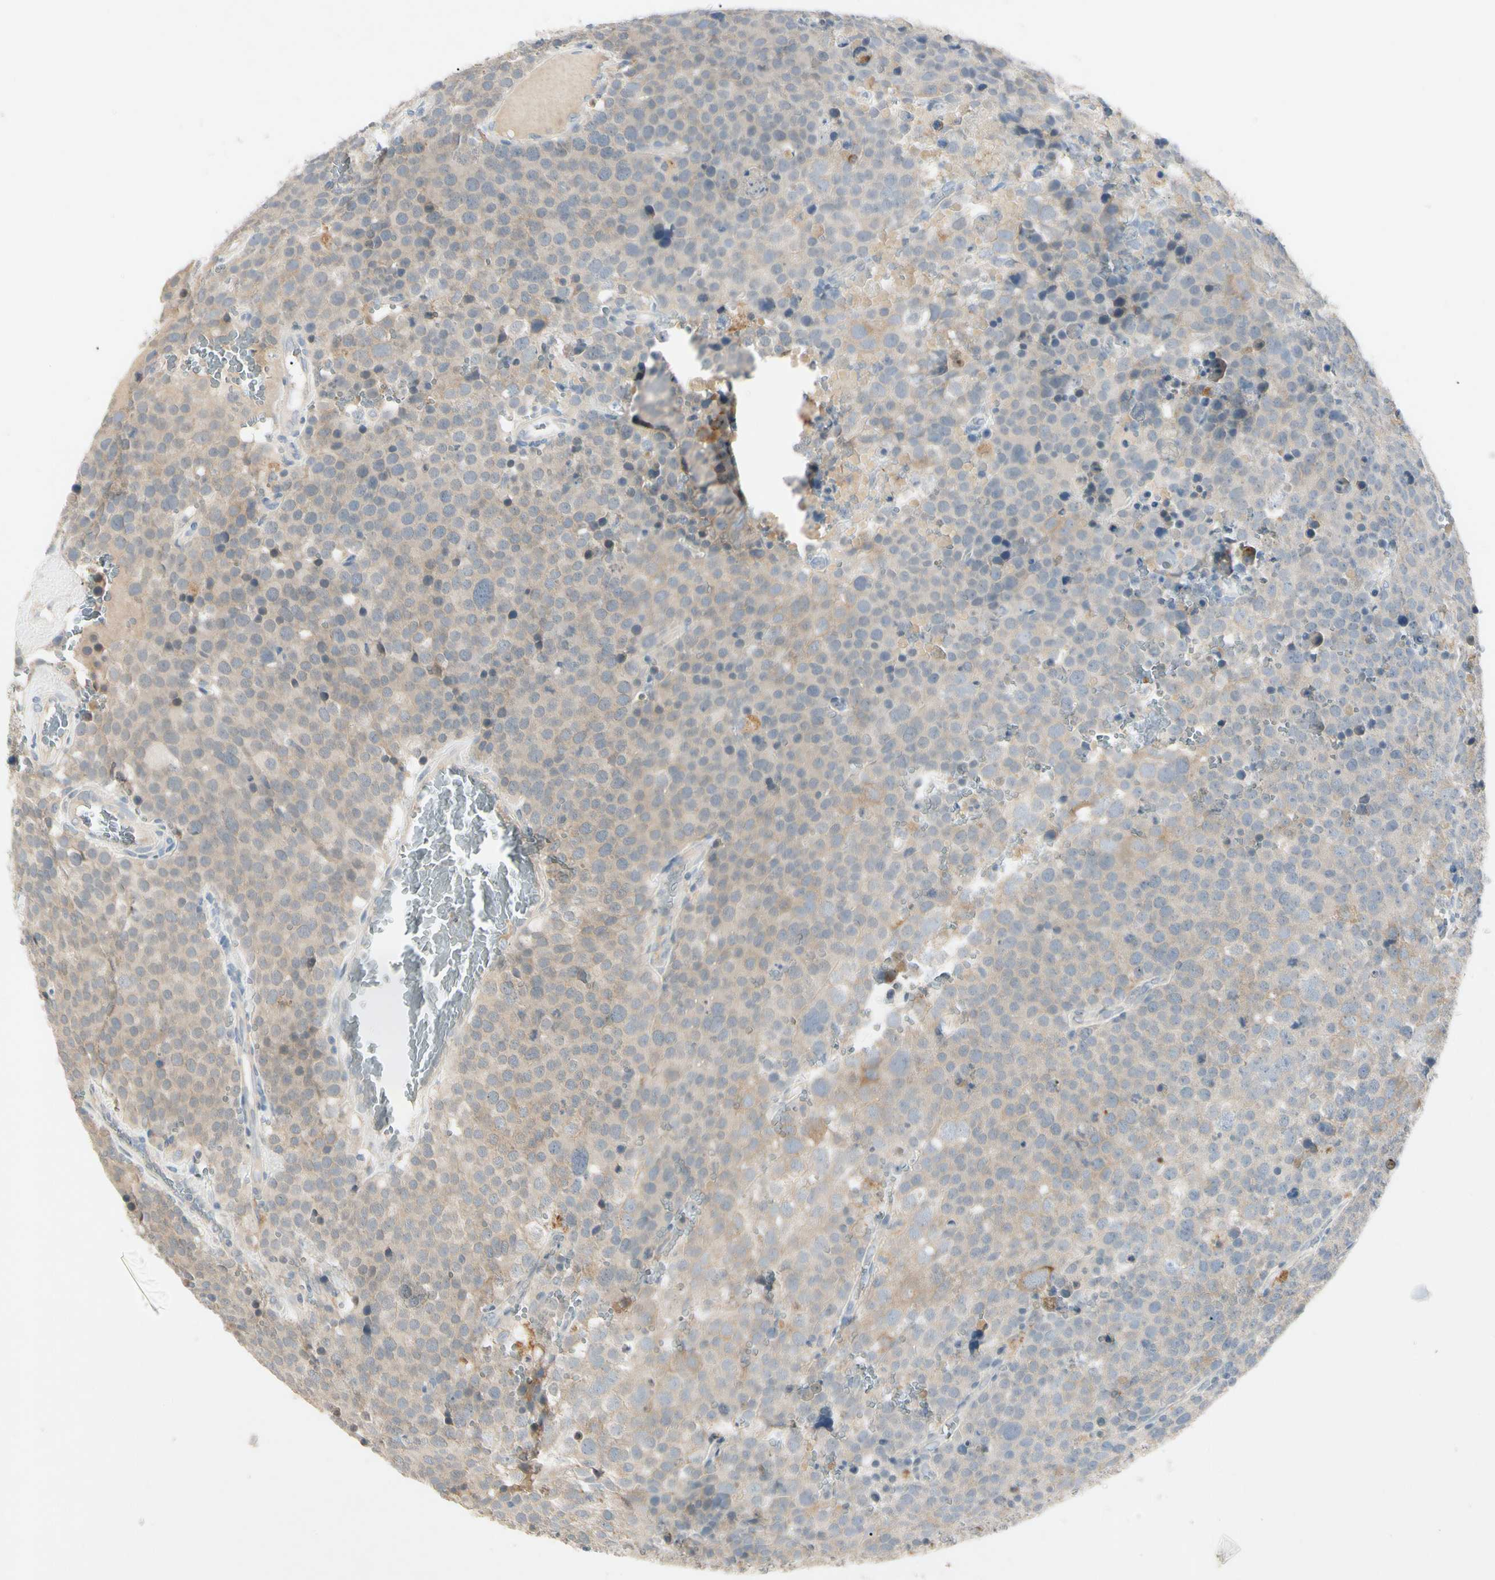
{"staining": {"intensity": "weak", "quantity": ">75%", "location": "cytoplasmic/membranous"}, "tissue": "testis cancer", "cell_type": "Tumor cells", "image_type": "cancer", "snomed": [{"axis": "morphology", "description": "Seminoma, NOS"}, {"axis": "topography", "description": "Testis"}], "caption": "High-power microscopy captured an IHC image of seminoma (testis), revealing weak cytoplasmic/membranous positivity in about >75% of tumor cells. (Brightfield microscopy of DAB IHC at high magnification).", "gene": "PRSS21", "patient": {"sex": "male", "age": 71}}